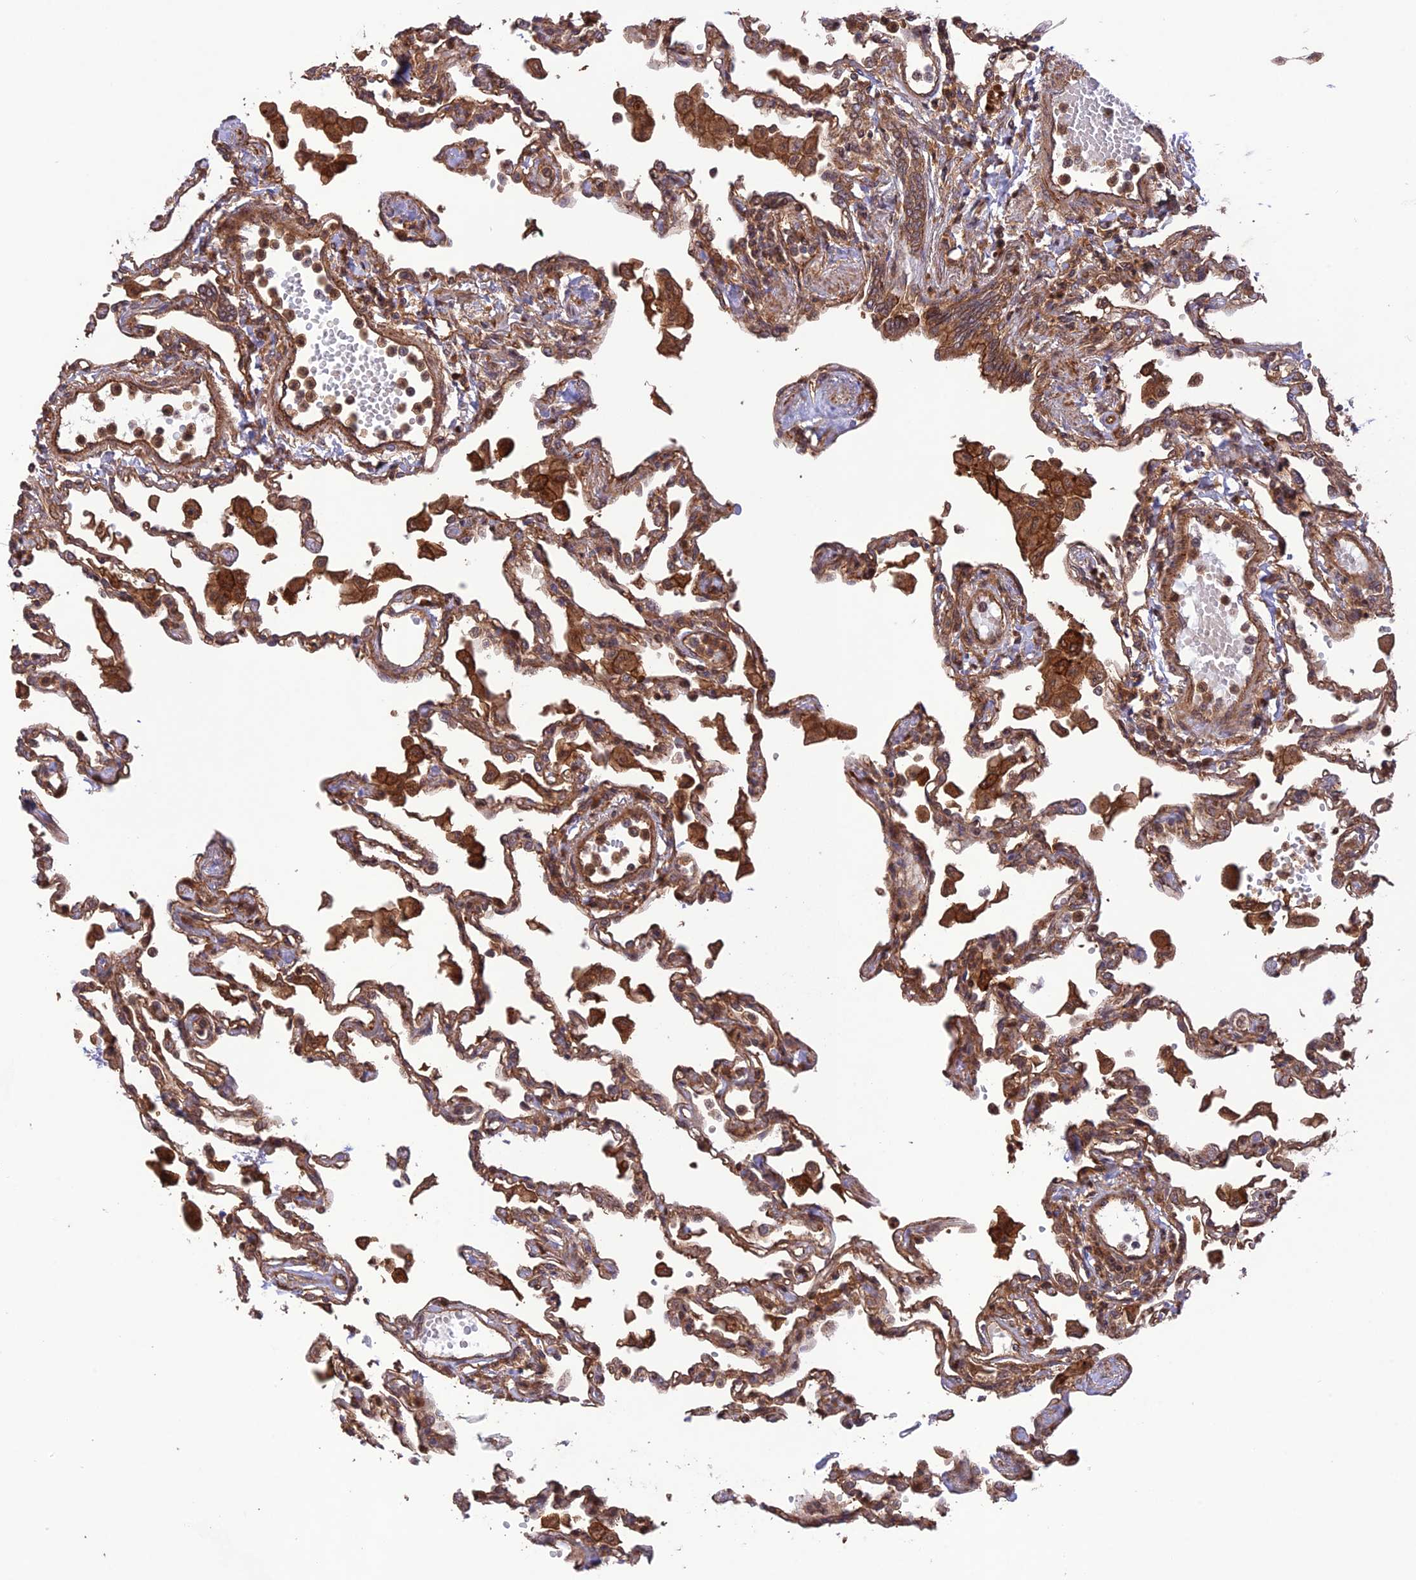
{"staining": {"intensity": "moderate", "quantity": ">75%", "location": "cytoplasmic/membranous"}, "tissue": "lung", "cell_type": "Alveolar cells", "image_type": "normal", "snomed": [{"axis": "morphology", "description": "Normal tissue, NOS"}, {"axis": "topography", "description": "Bronchus"}, {"axis": "topography", "description": "Lung"}], "caption": "This histopathology image exhibits normal lung stained with IHC to label a protein in brown. The cytoplasmic/membranous of alveolar cells show moderate positivity for the protein. Nuclei are counter-stained blue.", "gene": "FCHSD1", "patient": {"sex": "female", "age": 49}}